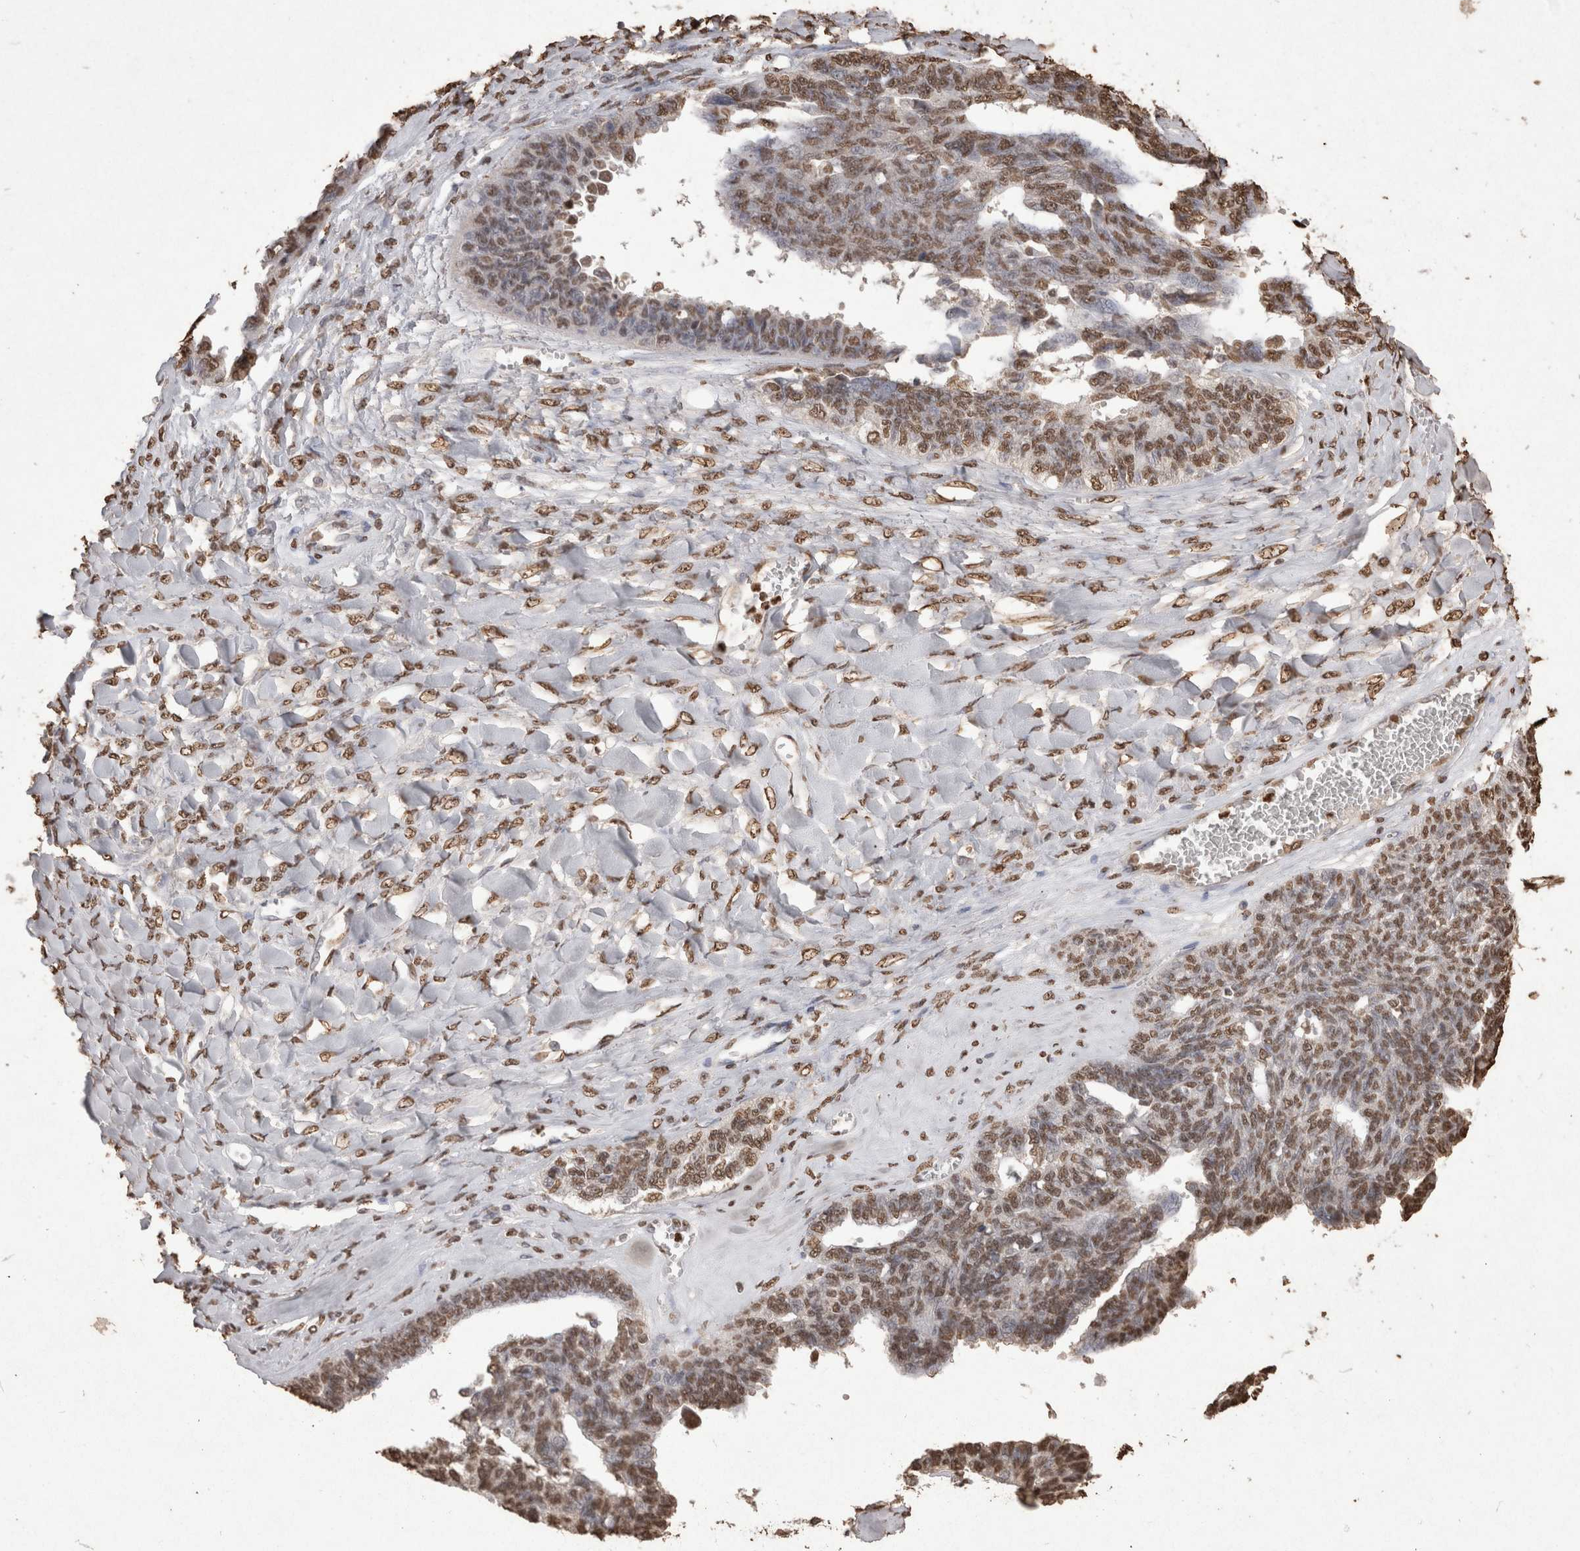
{"staining": {"intensity": "moderate", "quantity": ">75%", "location": "nuclear"}, "tissue": "ovarian cancer", "cell_type": "Tumor cells", "image_type": "cancer", "snomed": [{"axis": "morphology", "description": "Cystadenocarcinoma, serous, NOS"}, {"axis": "topography", "description": "Ovary"}], "caption": "Moderate nuclear protein expression is present in approximately >75% of tumor cells in ovarian cancer (serous cystadenocarcinoma).", "gene": "POU5F1", "patient": {"sex": "female", "age": 79}}